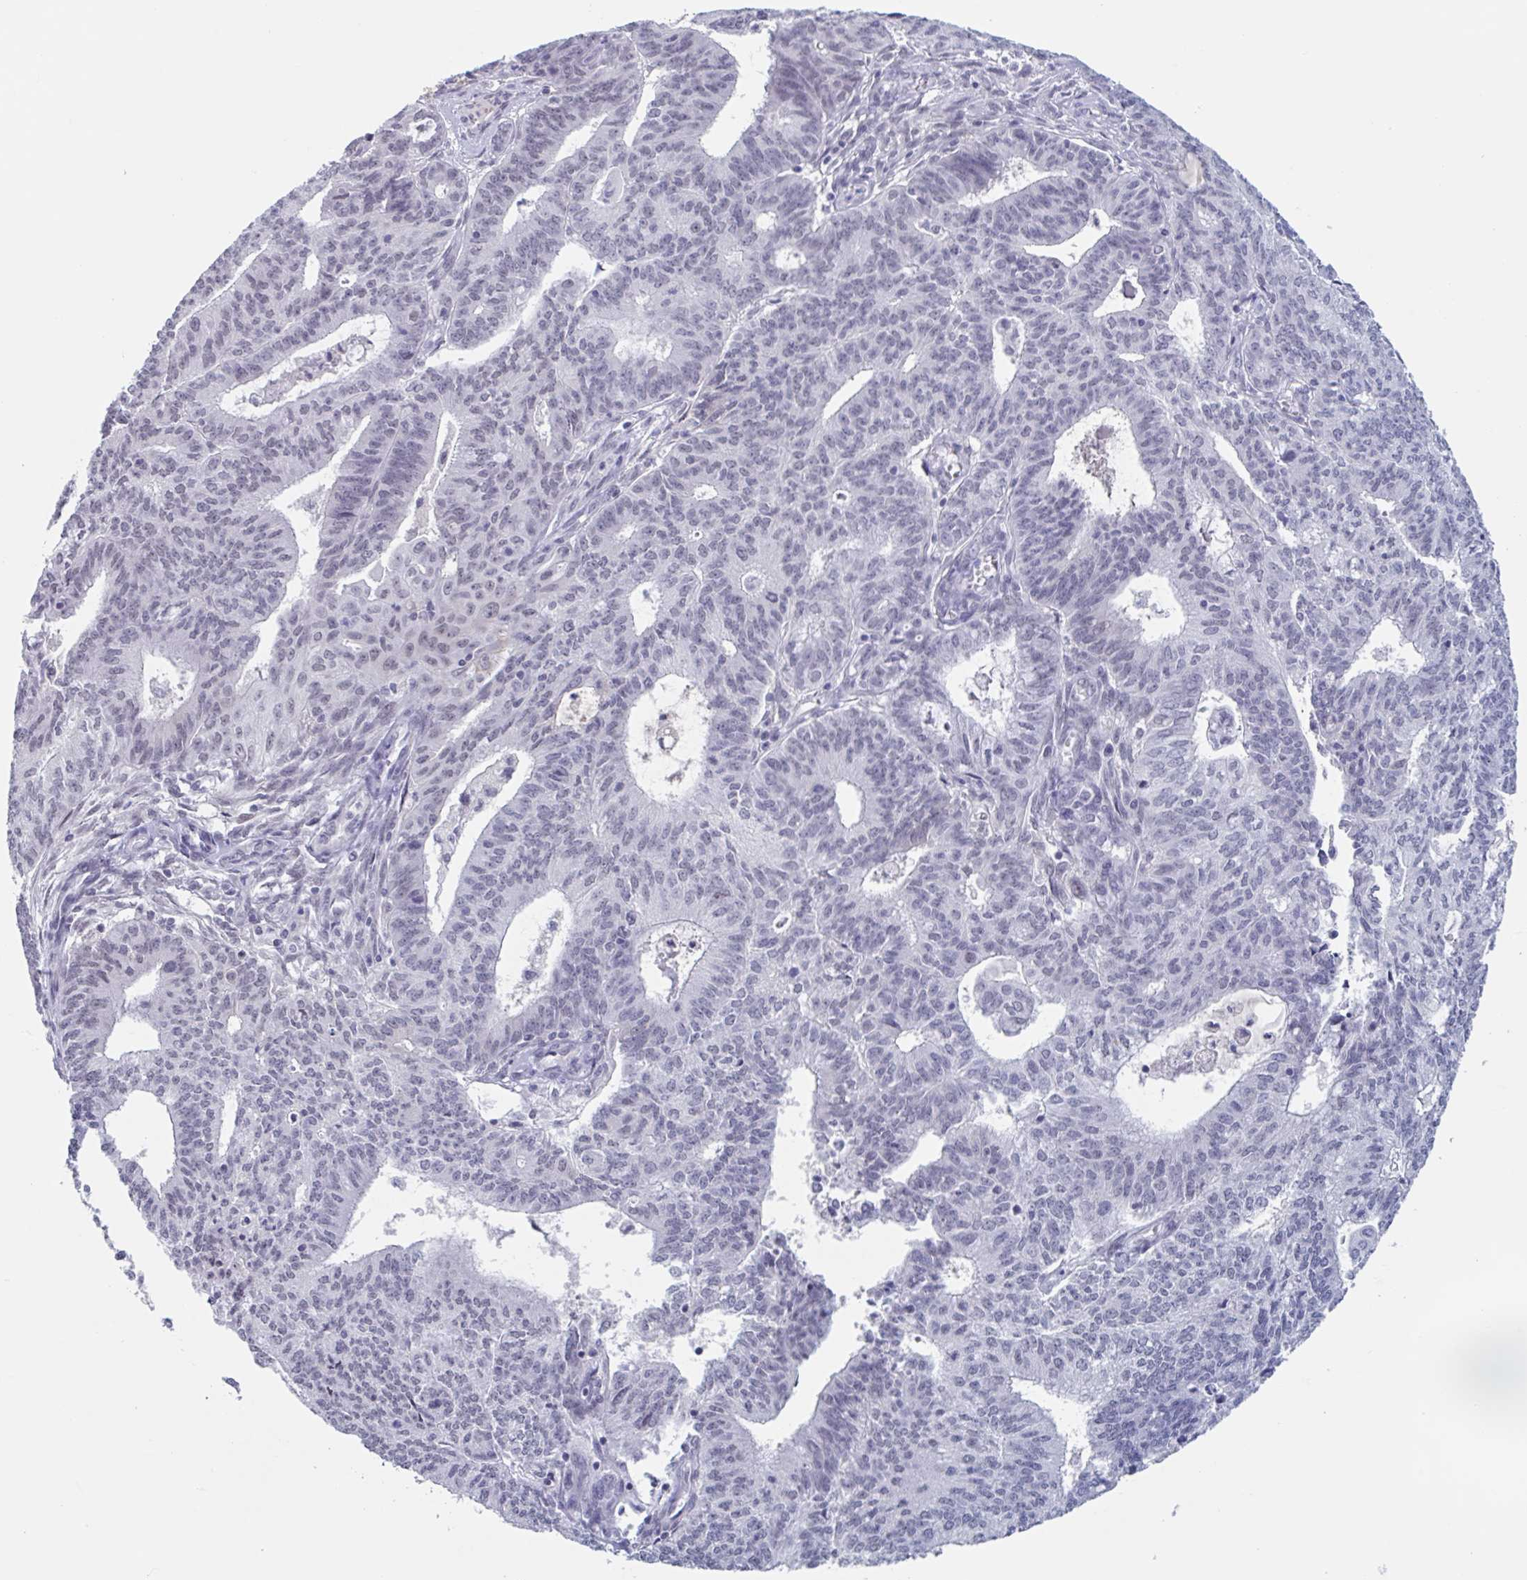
{"staining": {"intensity": "negative", "quantity": "none", "location": "none"}, "tissue": "endometrial cancer", "cell_type": "Tumor cells", "image_type": "cancer", "snomed": [{"axis": "morphology", "description": "Adenocarcinoma, NOS"}, {"axis": "topography", "description": "Endometrium"}], "caption": "Immunohistochemical staining of endometrial cancer (adenocarcinoma) displays no significant expression in tumor cells. The staining was performed using DAB (3,3'-diaminobenzidine) to visualize the protein expression in brown, while the nuclei were stained in blue with hematoxylin (Magnification: 20x).", "gene": "KDM4D", "patient": {"sex": "female", "age": 61}}